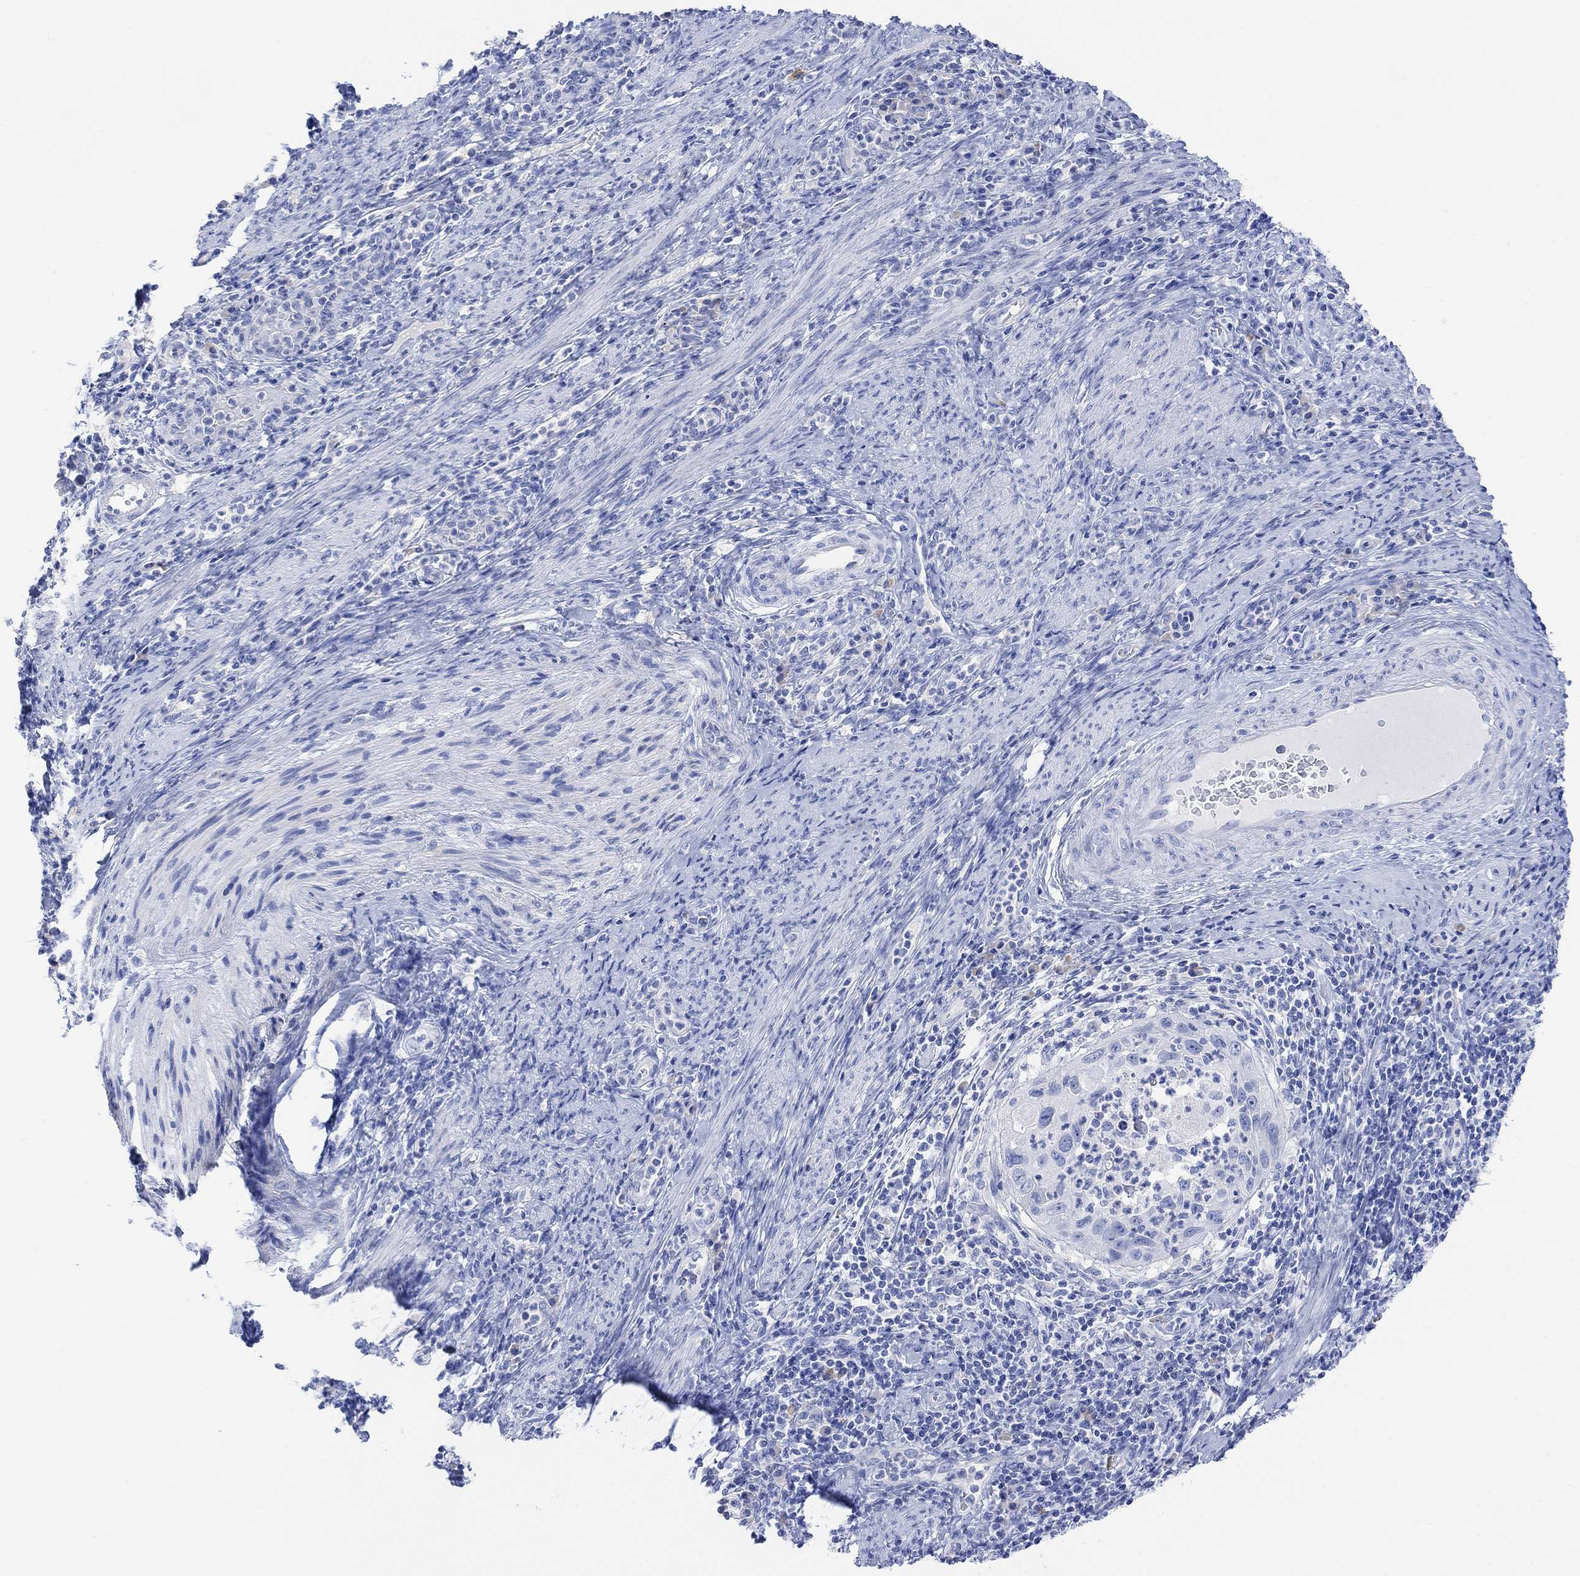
{"staining": {"intensity": "negative", "quantity": "none", "location": "none"}, "tissue": "cervical cancer", "cell_type": "Tumor cells", "image_type": "cancer", "snomed": [{"axis": "morphology", "description": "Squamous cell carcinoma, NOS"}, {"axis": "topography", "description": "Cervix"}], "caption": "IHC of cervical cancer (squamous cell carcinoma) demonstrates no staining in tumor cells.", "gene": "GNG13", "patient": {"sex": "female", "age": 26}}